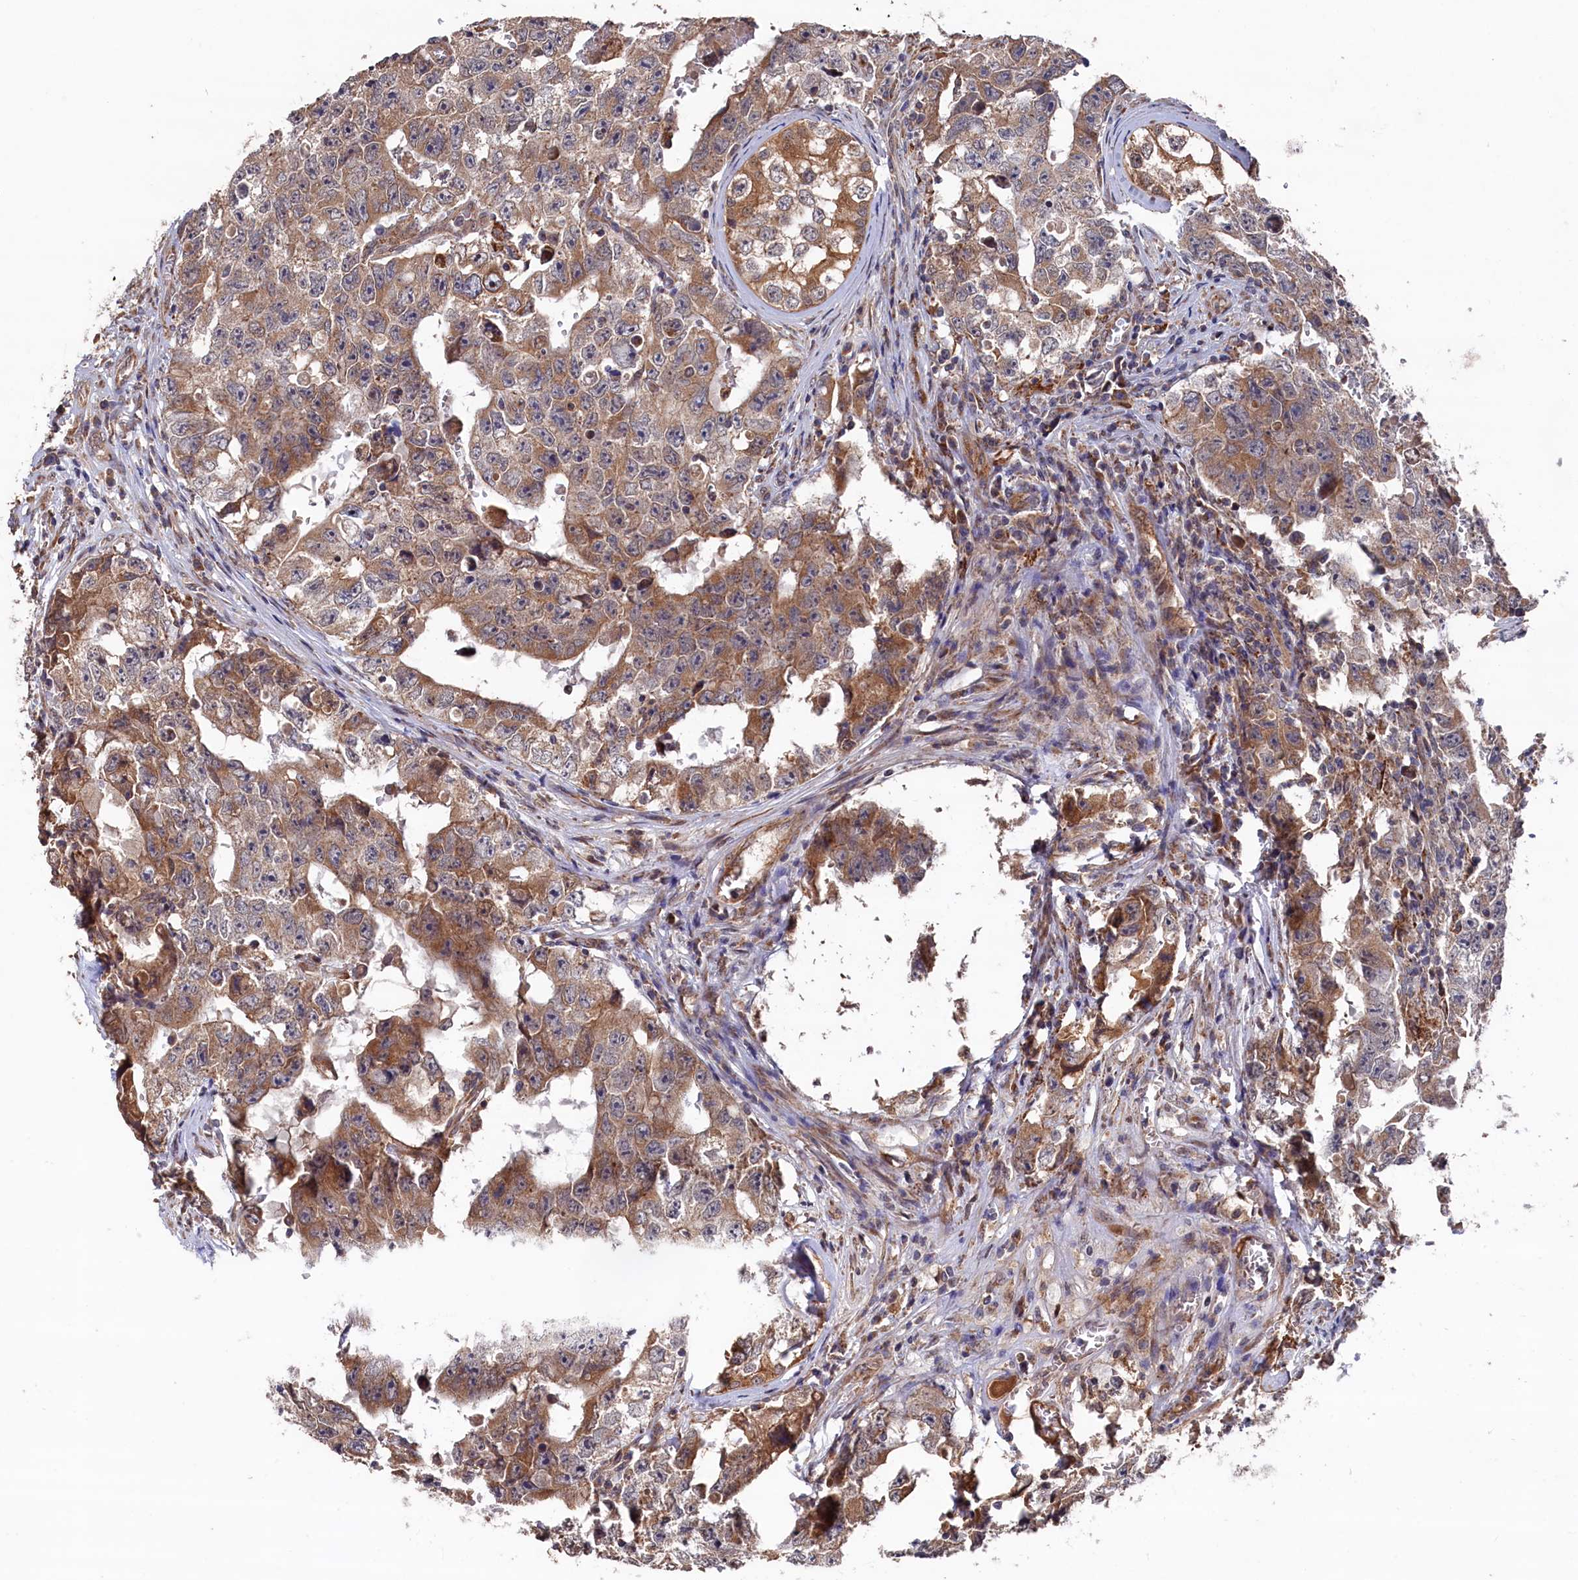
{"staining": {"intensity": "moderate", "quantity": ">75%", "location": "cytoplasmic/membranous"}, "tissue": "testis cancer", "cell_type": "Tumor cells", "image_type": "cancer", "snomed": [{"axis": "morphology", "description": "Carcinoma, Embryonal, NOS"}, {"axis": "topography", "description": "Testis"}], "caption": "Protein staining of testis cancer (embryonal carcinoma) tissue shows moderate cytoplasmic/membranous staining in about >75% of tumor cells.", "gene": "SLC12A4", "patient": {"sex": "male", "age": 17}}